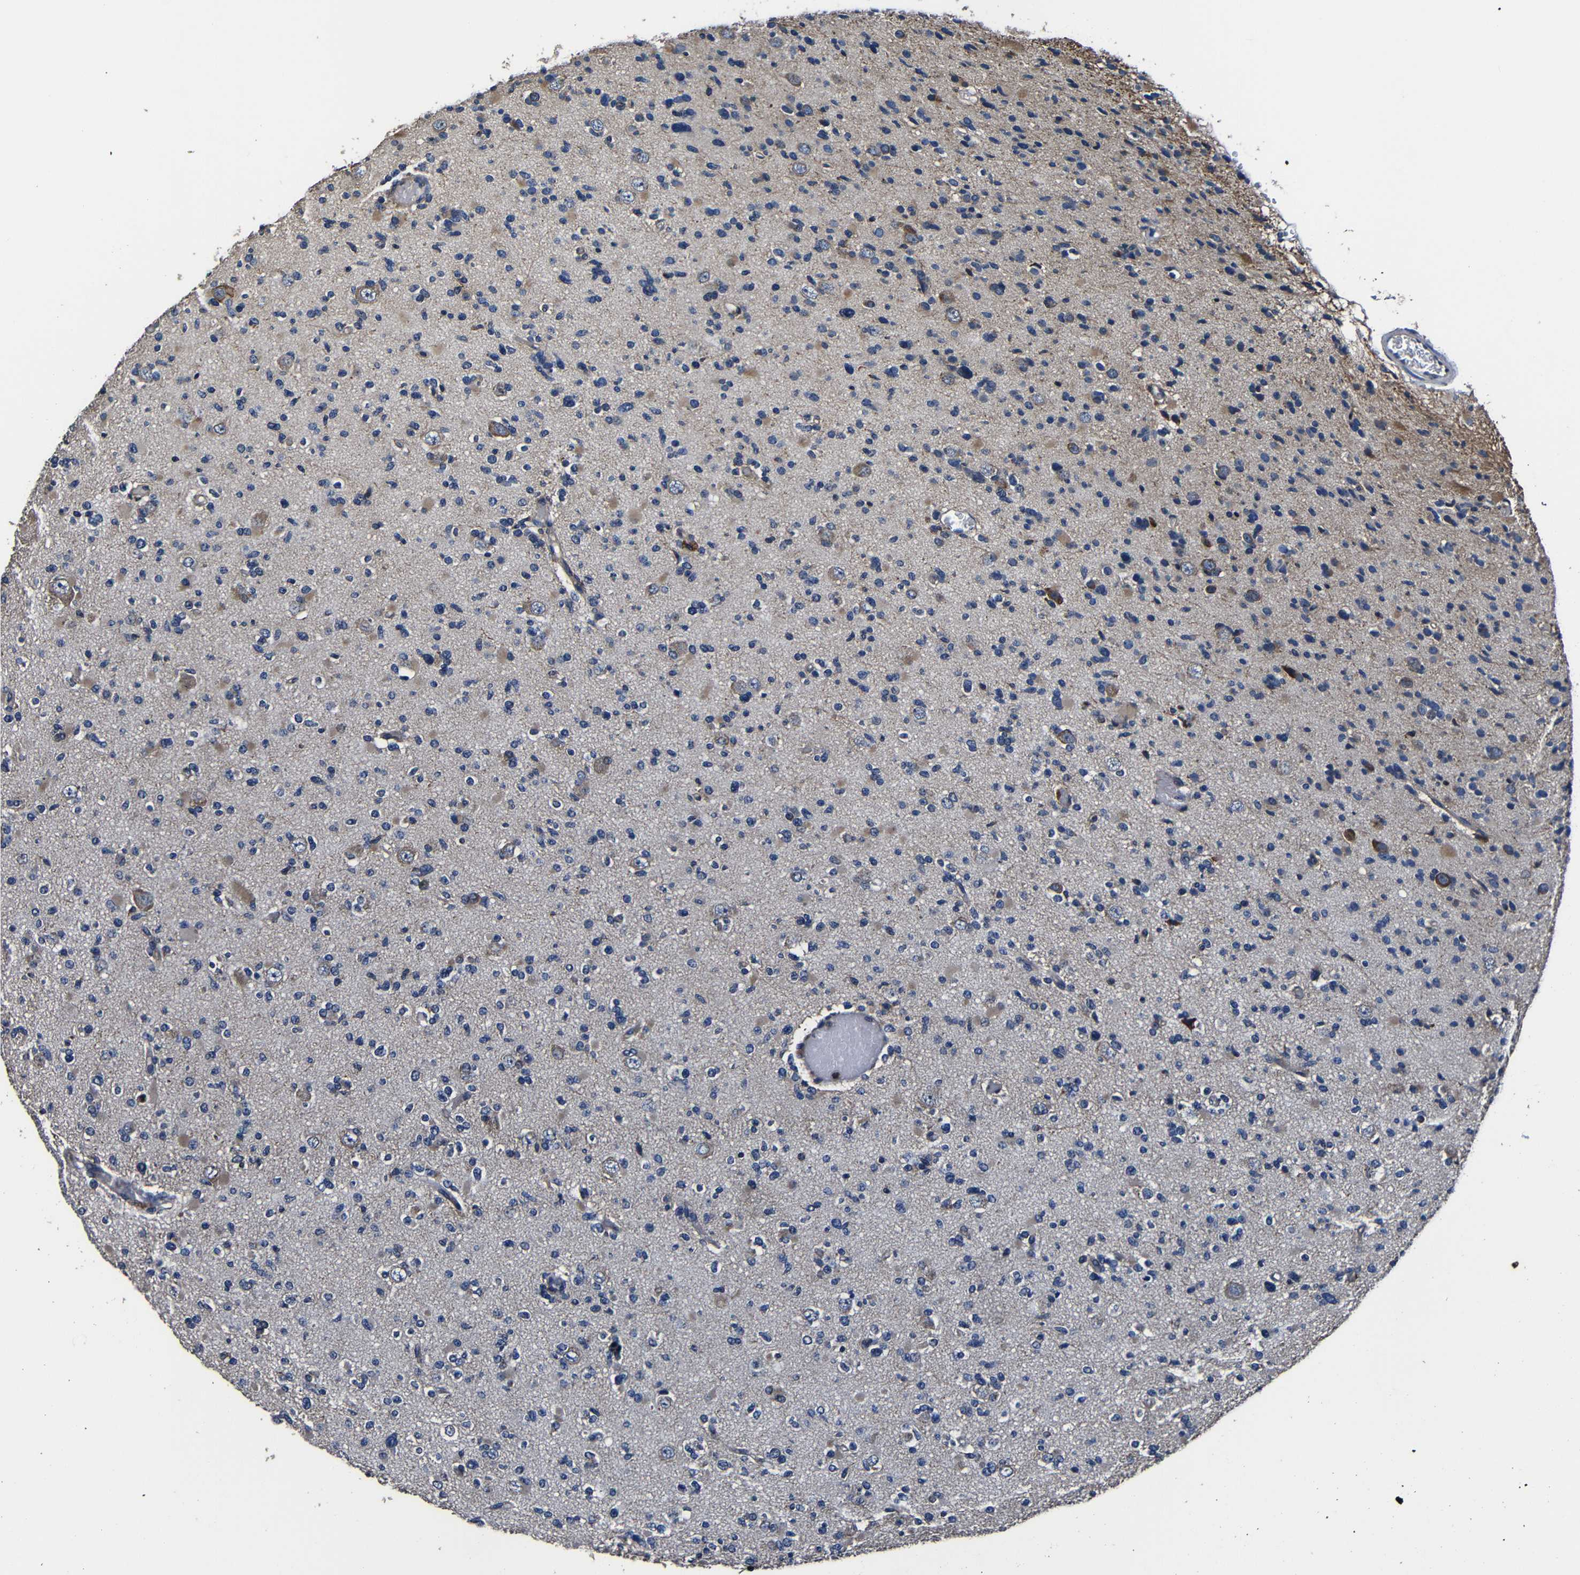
{"staining": {"intensity": "weak", "quantity": "<25%", "location": "cytoplasmic/membranous"}, "tissue": "glioma", "cell_type": "Tumor cells", "image_type": "cancer", "snomed": [{"axis": "morphology", "description": "Glioma, malignant, Low grade"}, {"axis": "topography", "description": "Brain"}], "caption": "IHC of human malignant low-grade glioma demonstrates no staining in tumor cells.", "gene": "SCN9A", "patient": {"sex": "female", "age": 22}}